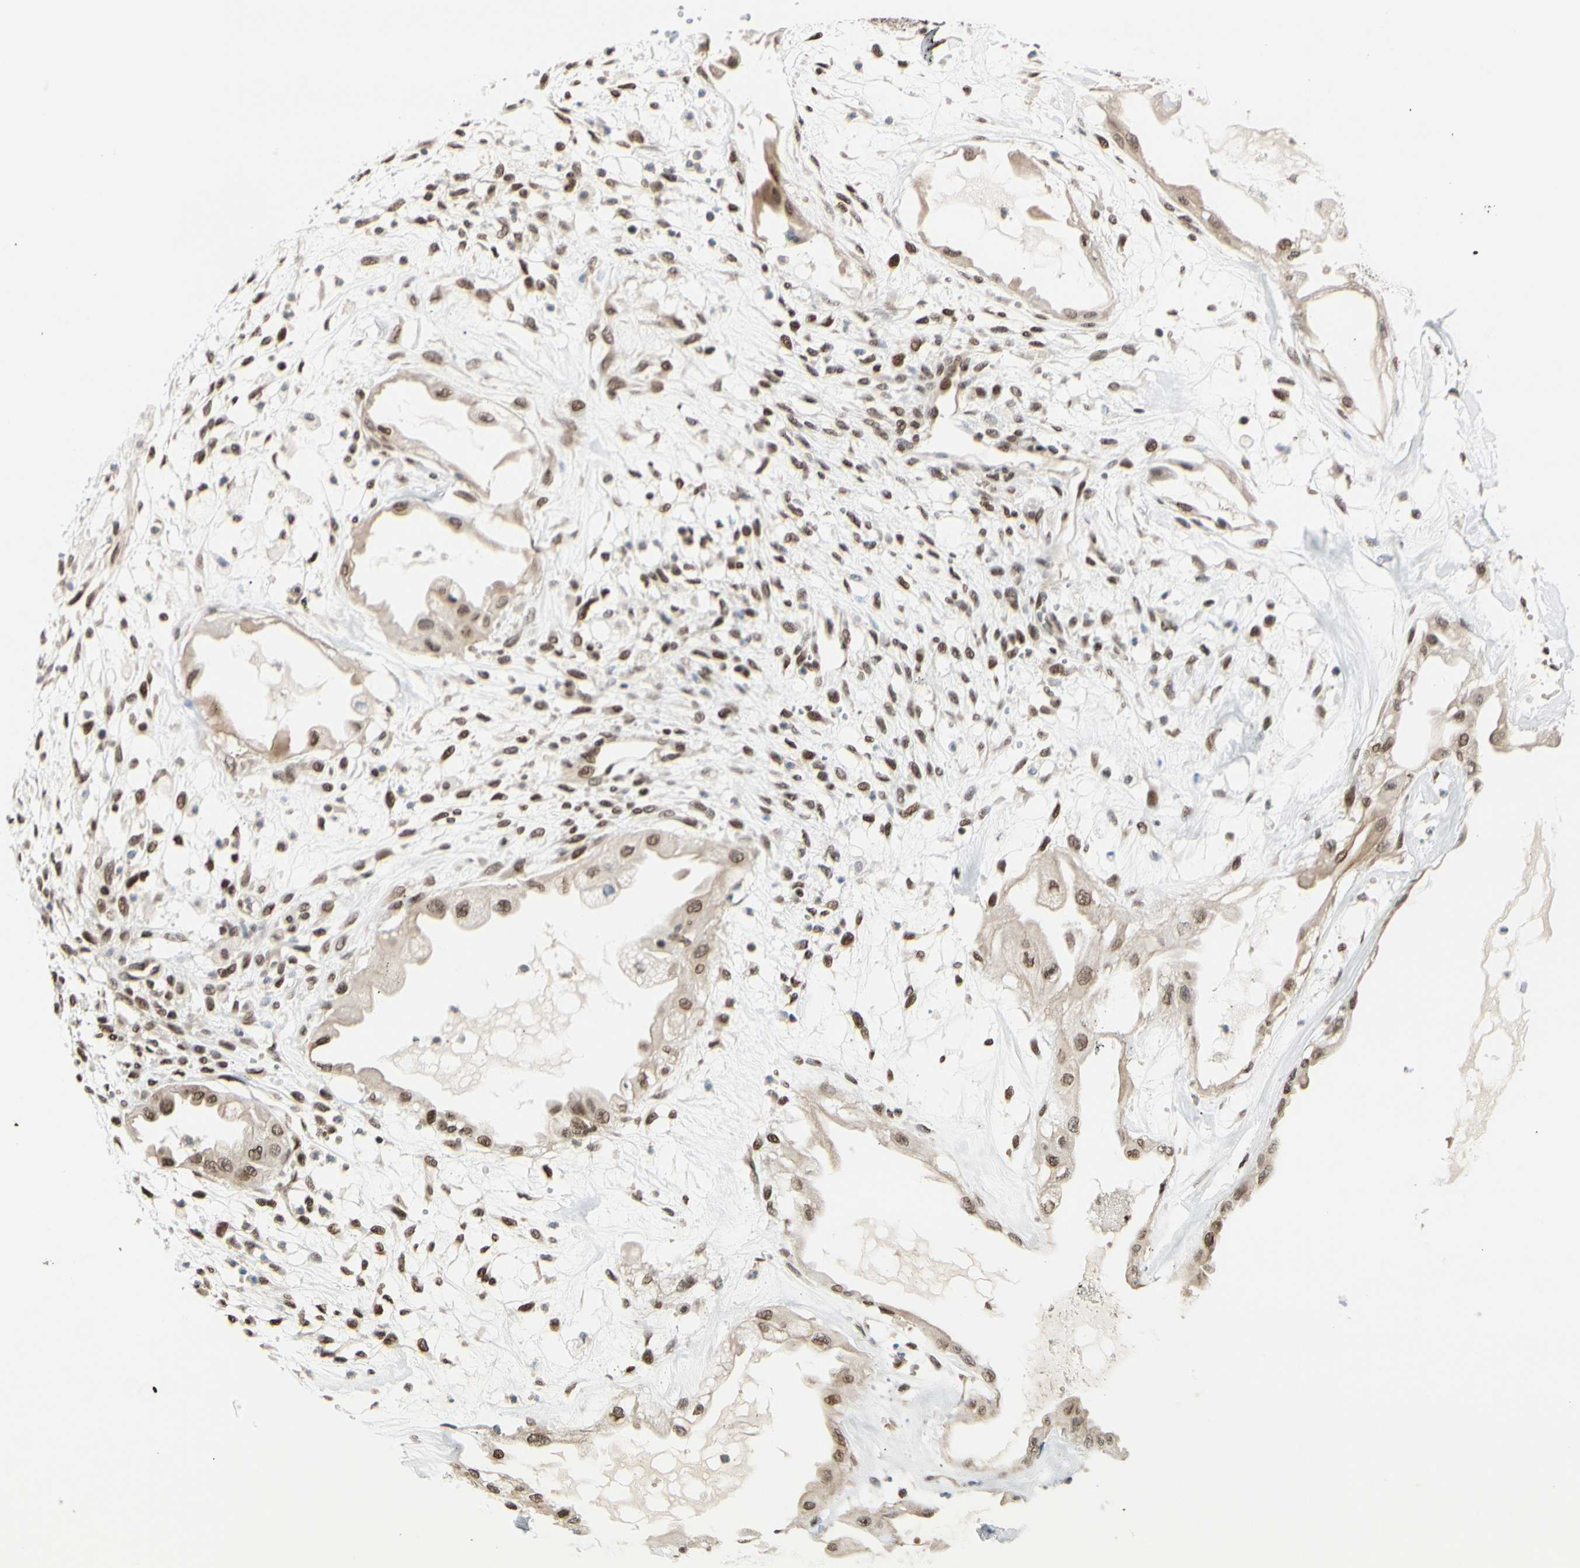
{"staining": {"intensity": "moderate", "quantity": ">75%", "location": "nuclear"}, "tissue": "ovarian cancer", "cell_type": "Tumor cells", "image_type": "cancer", "snomed": [{"axis": "morphology", "description": "Carcinoma, NOS"}, {"axis": "morphology", "description": "Carcinoma, endometroid"}, {"axis": "topography", "description": "Ovary"}], "caption": "Protein staining demonstrates moderate nuclear staining in about >75% of tumor cells in ovarian cancer (carcinoma).", "gene": "SUFU", "patient": {"sex": "female", "age": 50}}